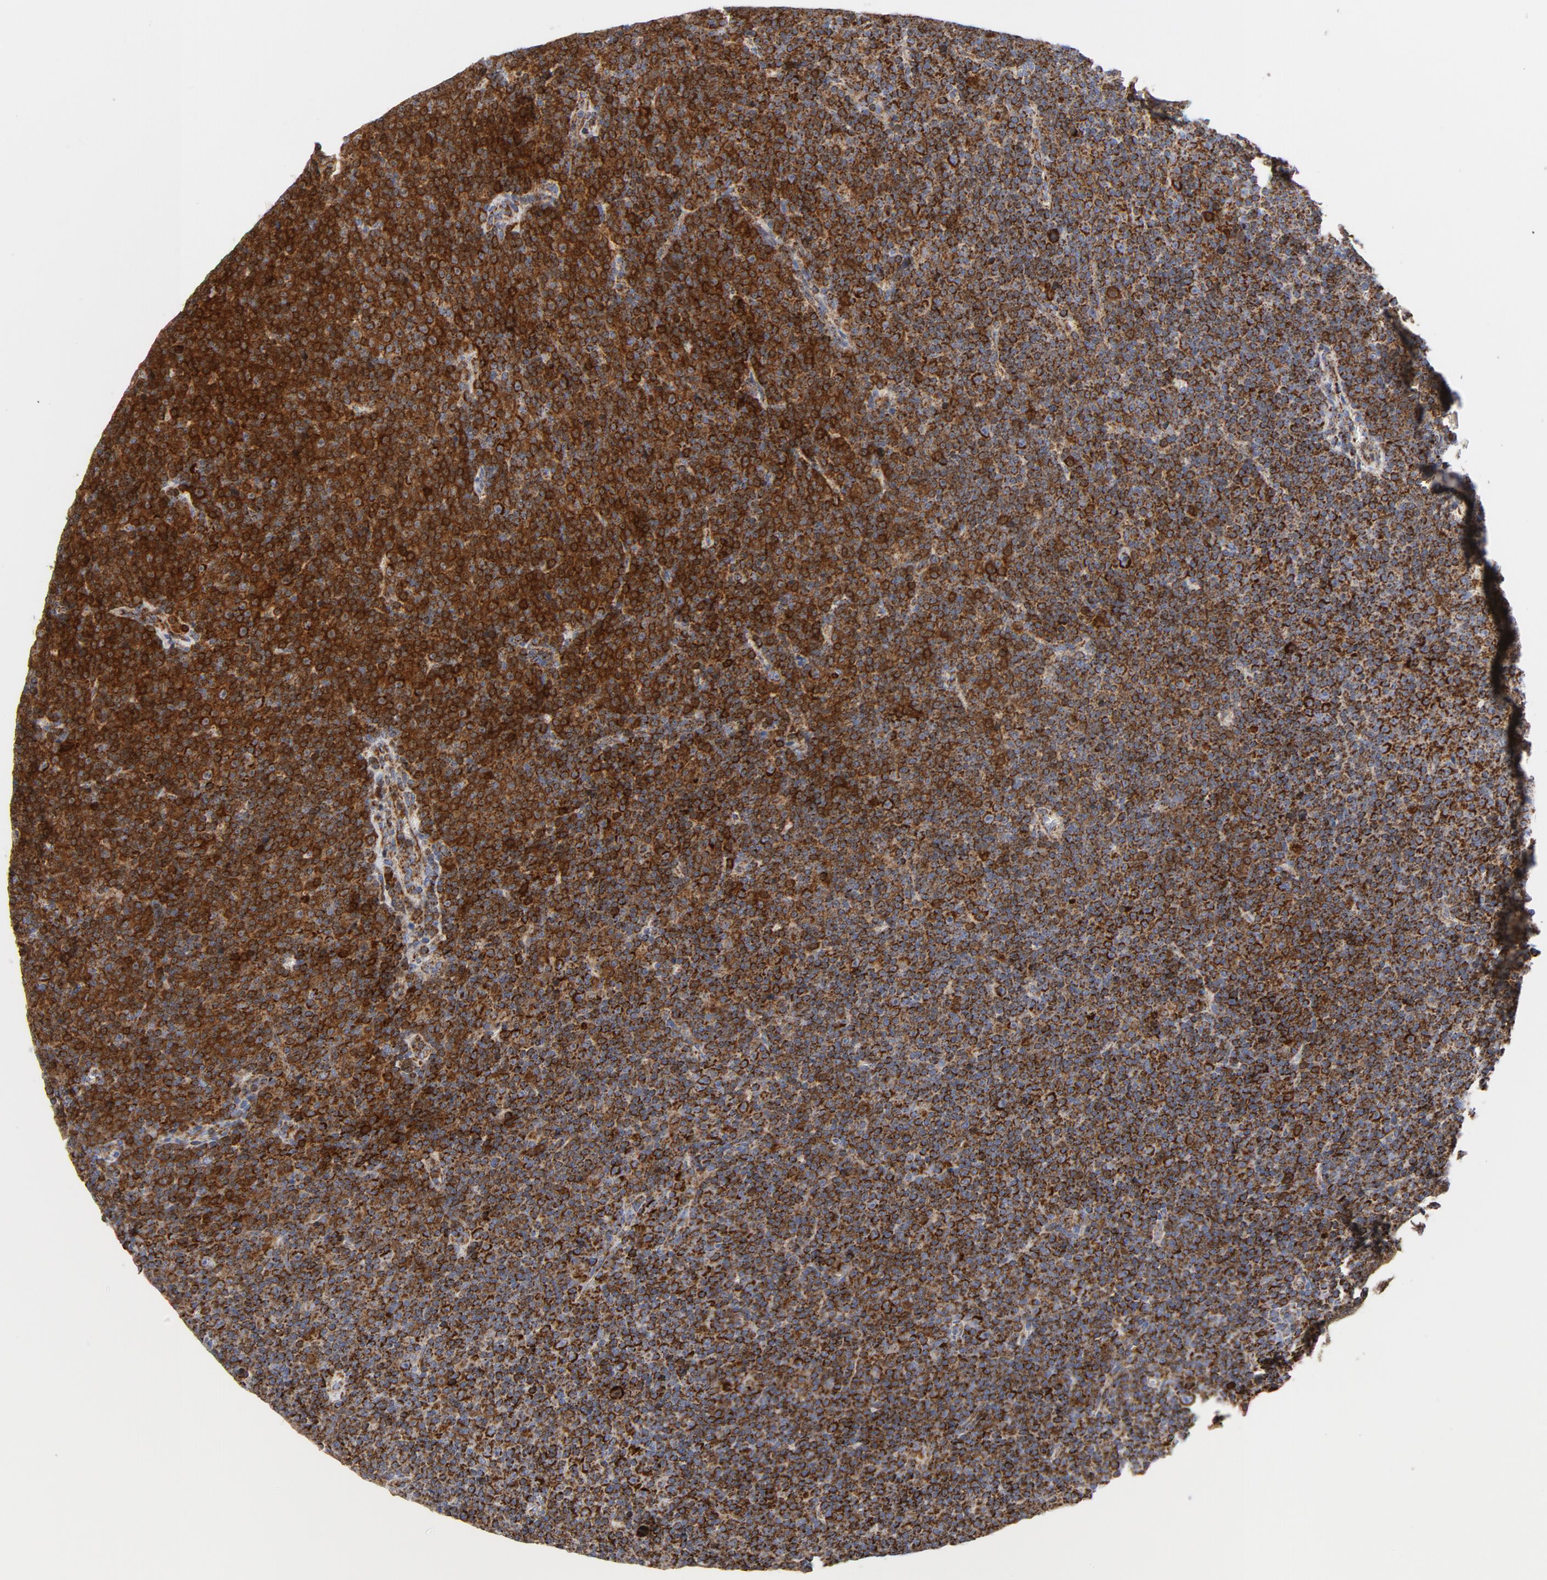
{"staining": {"intensity": "strong", "quantity": ">75%", "location": "cytoplasmic/membranous"}, "tissue": "lymphoma", "cell_type": "Tumor cells", "image_type": "cancer", "snomed": [{"axis": "morphology", "description": "Malignant lymphoma, non-Hodgkin's type, Low grade"}, {"axis": "topography", "description": "Lymph node"}], "caption": "Protein staining of lymphoma tissue exhibits strong cytoplasmic/membranous positivity in approximately >75% of tumor cells. (DAB (3,3'-diaminobenzidine) = brown stain, brightfield microscopy at high magnification).", "gene": "CYCS", "patient": {"sex": "female", "age": 67}}